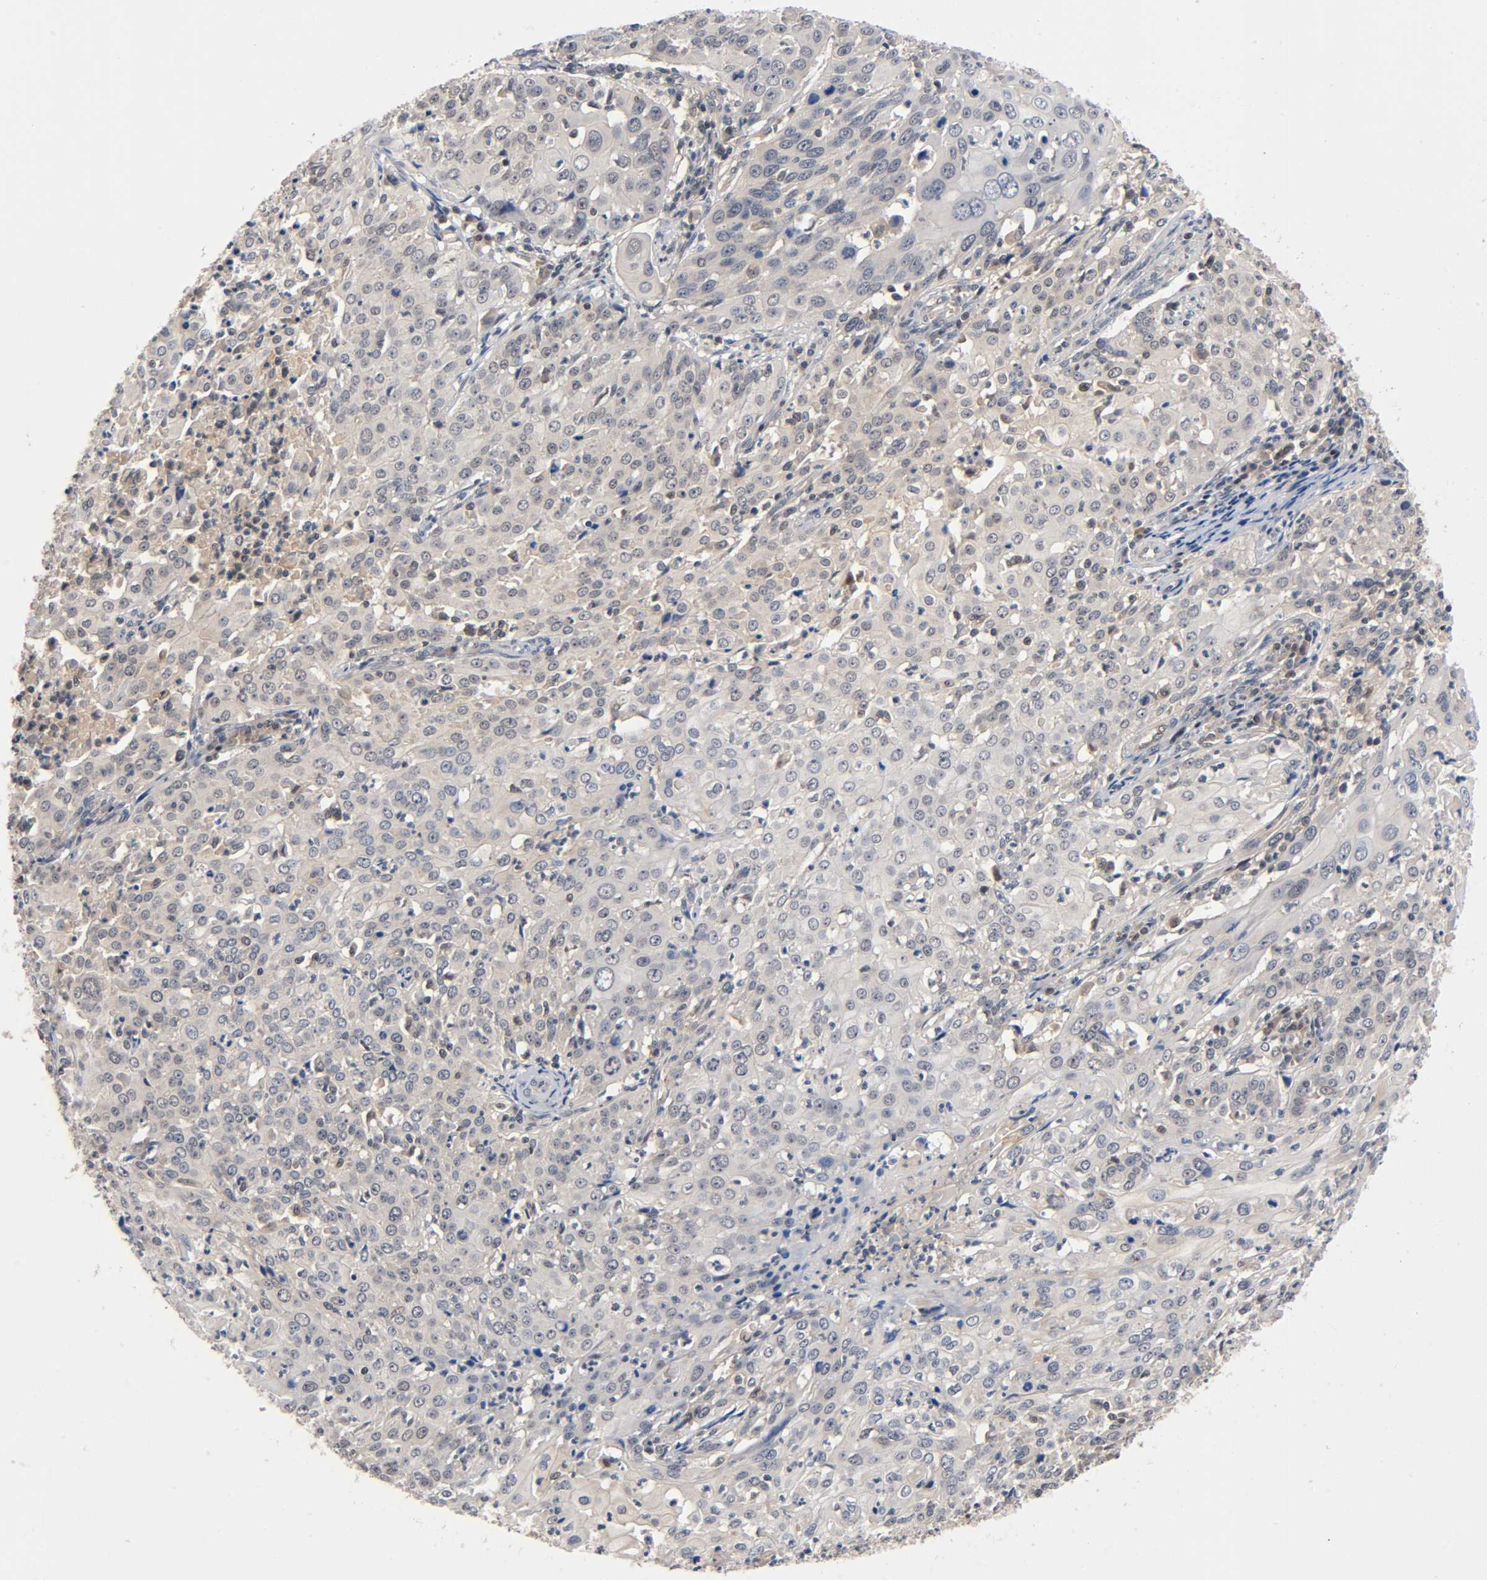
{"staining": {"intensity": "weak", "quantity": "25%-75%", "location": "cytoplasmic/membranous"}, "tissue": "cervical cancer", "cell_type": "Tumor cells", "image_type": "cancer", "snomed": [{"axis": "morphology", "description": "Squamous cell carcinoma, NOS"}, {"axis": "topography", "description": "Cervix"}], "caption": "An immunohistochemistry (IHC) micrograph of tumor tissue is shown. Protein staining in brown shows weak cytoplasmic/membranous positivity in cervical cancer (squamous cell carcinoma) within tumor cells.", "gene": "PRKAB1", "patient": {"sex": "female", "age": 39}}